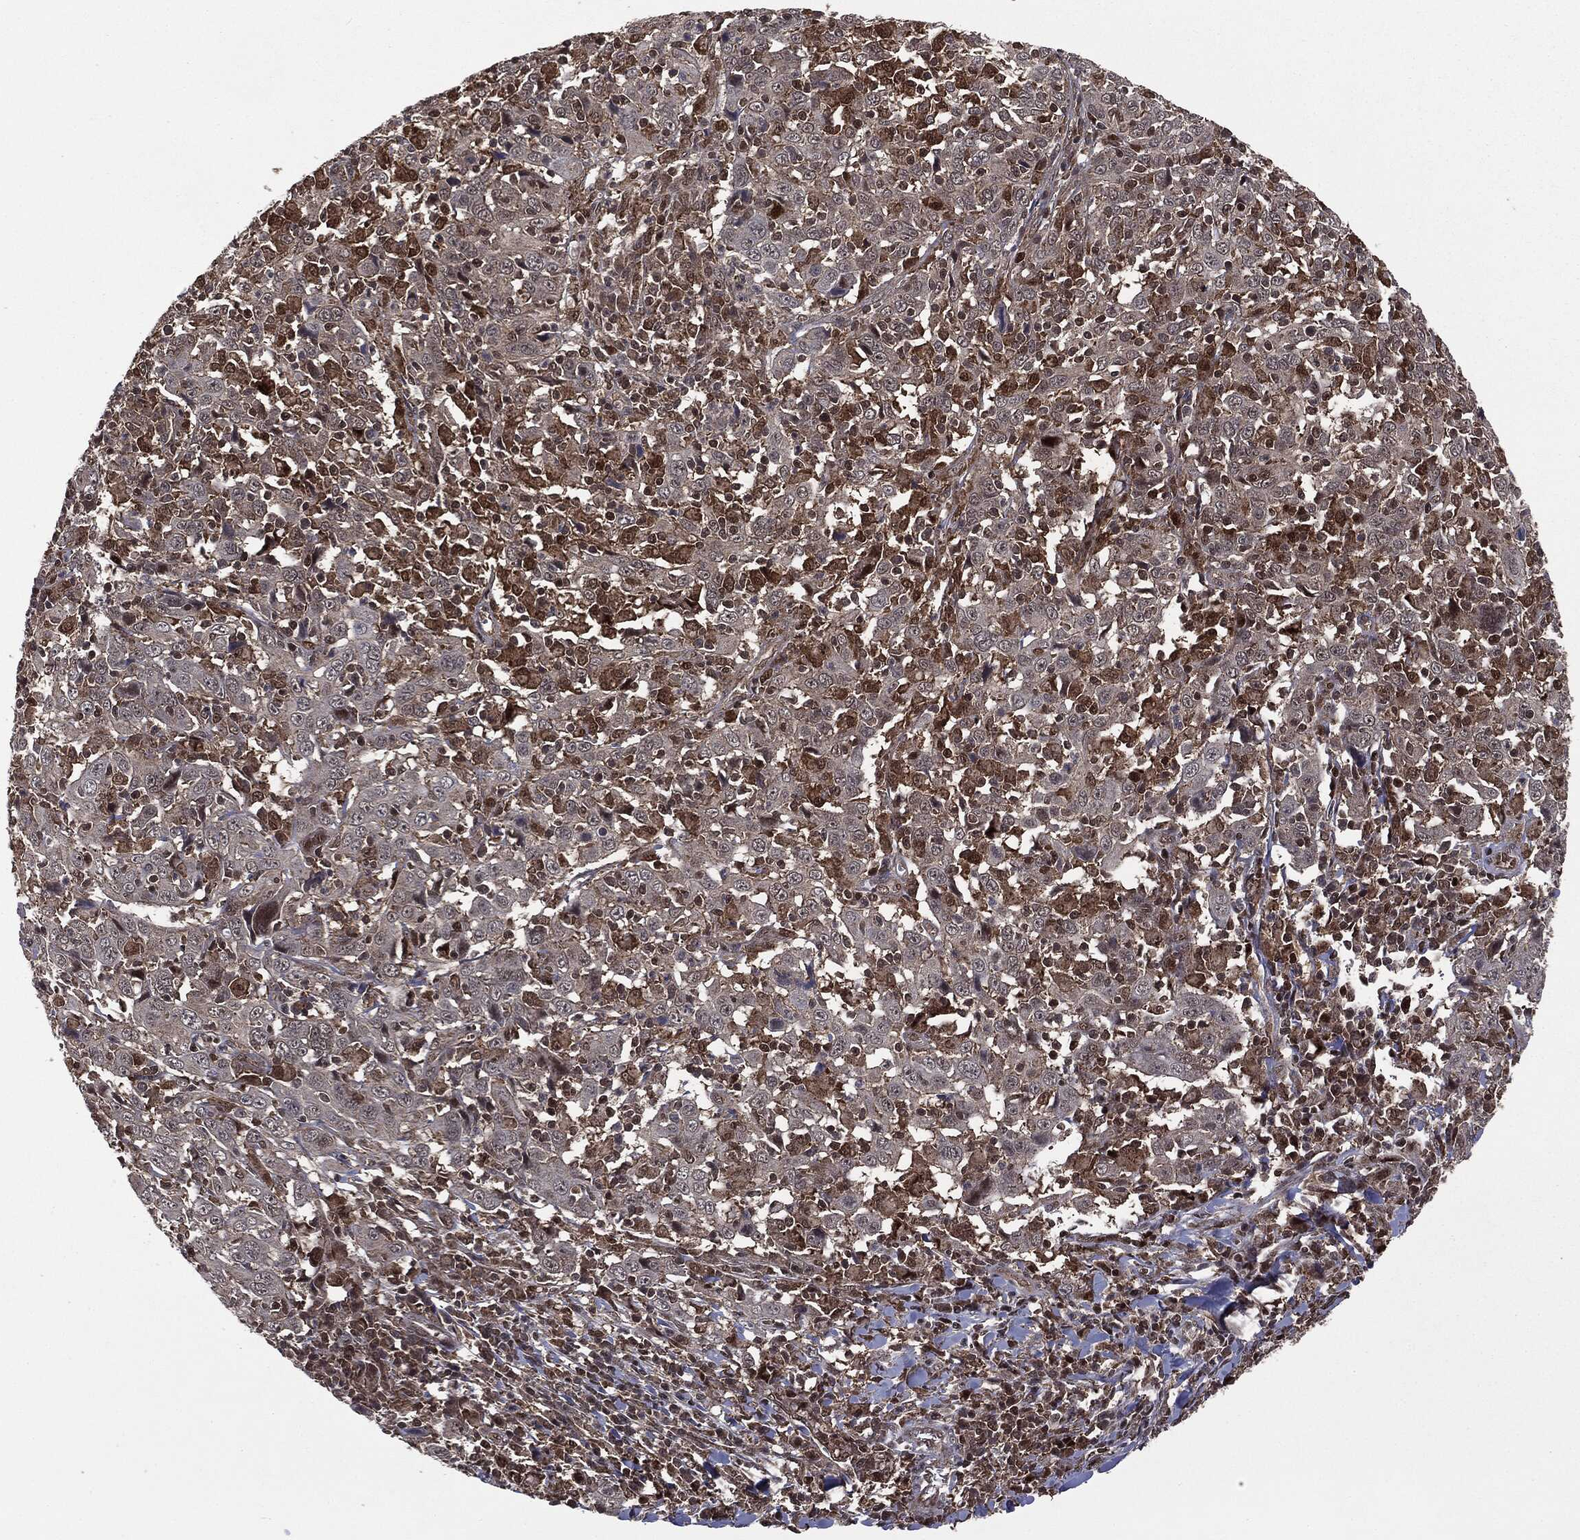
{"staining": {"intensity": "moderate", "quantity": "<25%", "location": "cytoplasmic/membranous"}, "tissue": "cervical cancer", "cell_type": "Tumor cells", "image_type": "cancer", "snomed": [{"axis": "morphology", "description": "Squamous cell carcinoma, NOS"}, {"axis": "topography", "description": "Cervix"}], "caption": "Immunohistochemistry photomicrograph of neoplastic tissue: human squamous cell carcinoma (cervical) stained using immunohistochemistry (IHC) exhibits low levels of moderate protein expression localized specifically in the cytoplasmic/membranous of tumor cells, appearing as a cytoplasmic/membranous brown color.", "gene": "PTPA", "patient": {"sex": "female", "age": 46}}